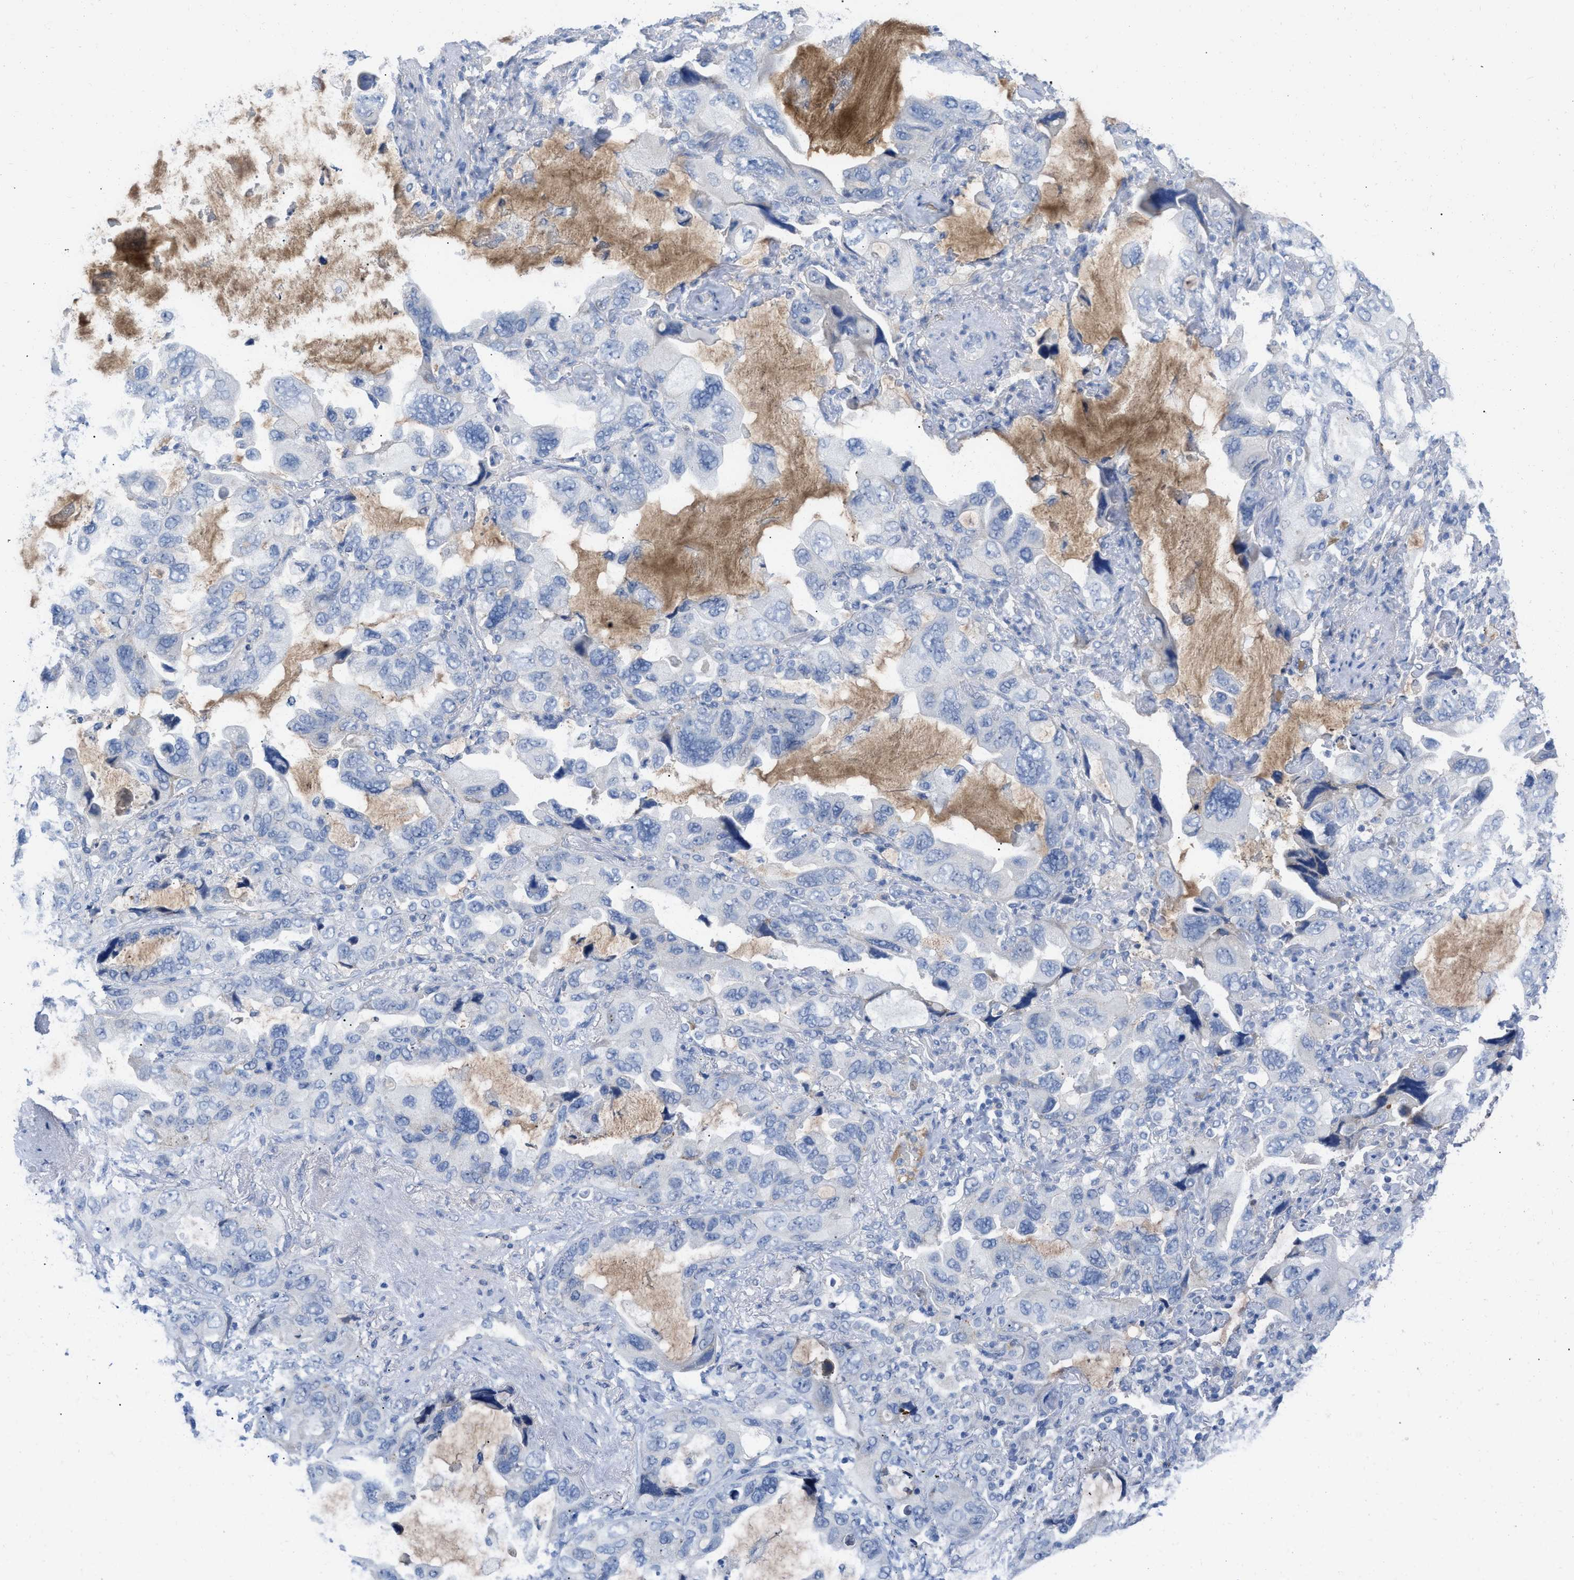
{"staining": {"intensity": "negative", "quantity": "none", "location": "none"}, "tissue": "lung cancer", "cell_type": "Tumor cells", "image_type": "cancer", "snomed": [{"axis": "morphology", "description": "Squamous cell carcinoma, NOS"}, {"axis": "topography", "description": "Lung"}], "caption": "Protein analysis of lung cancer (squamous cell carcinoma) exhibits no significant positivity in tumor cells. The staining is performed using DAB (3,3'-diaminobenzidine) brown chromogen with nuclei counter-stained in using hematoxylin.", "gene": "HPX", "patient": {"sex": "female", "age": 73}}